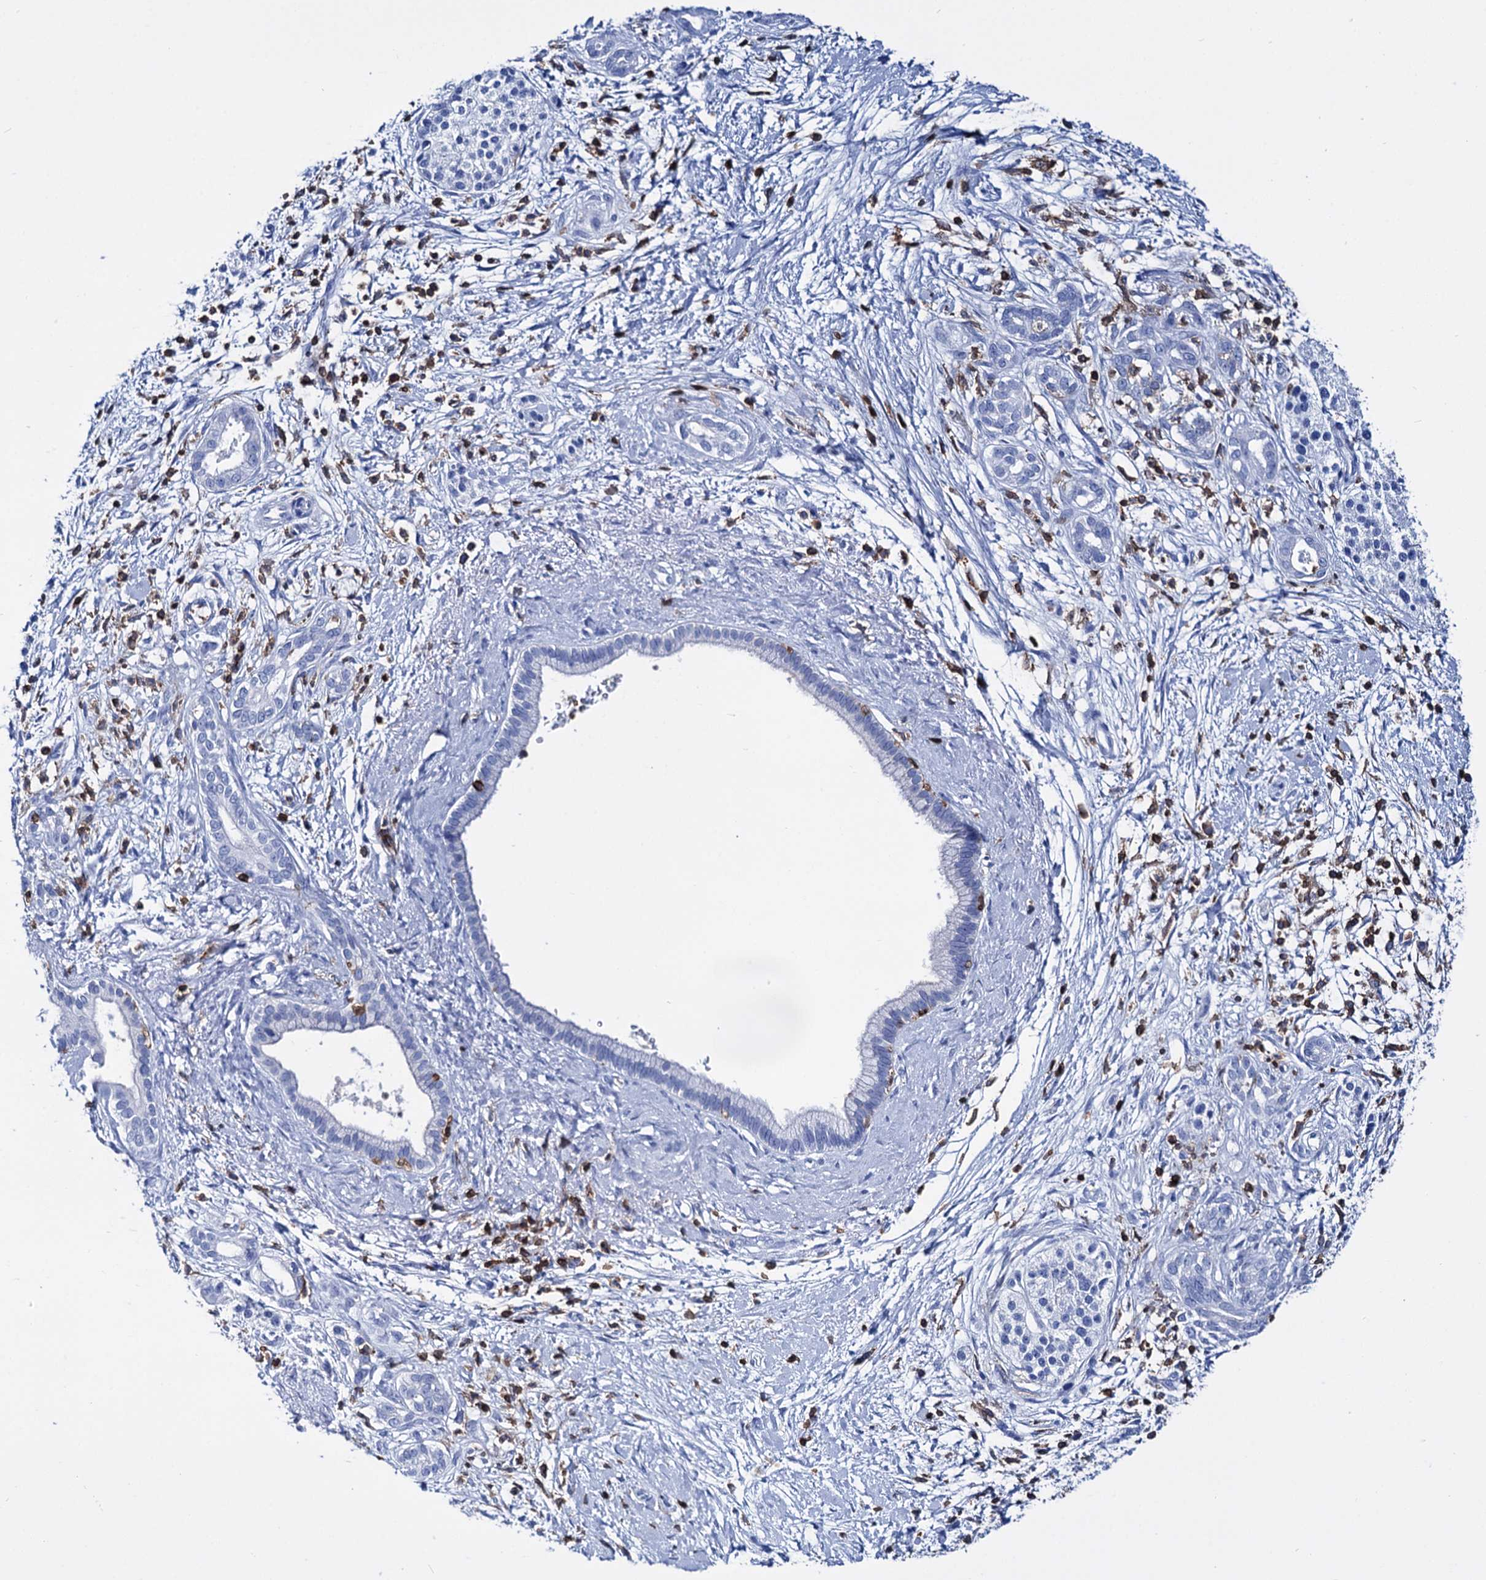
{"staining": {"intensity": "negative", "quantity": "none", "location": "none"}, "tissue": "pancreatic cancer", "cell_type": "Tumor cells", "image_type": "cancer", "snomed": [{"axis": "morphology", "description": "Adenocarcinoma, NOS"}, {"axis": "topography", "description": "Pancreas"}], "caption": "Immunohistochemical staining of human pancreatic cancer reveals no significant positivity in tumor cells.", "gene": "DEF6", "patient": {"sex": "male", "age": 58}}